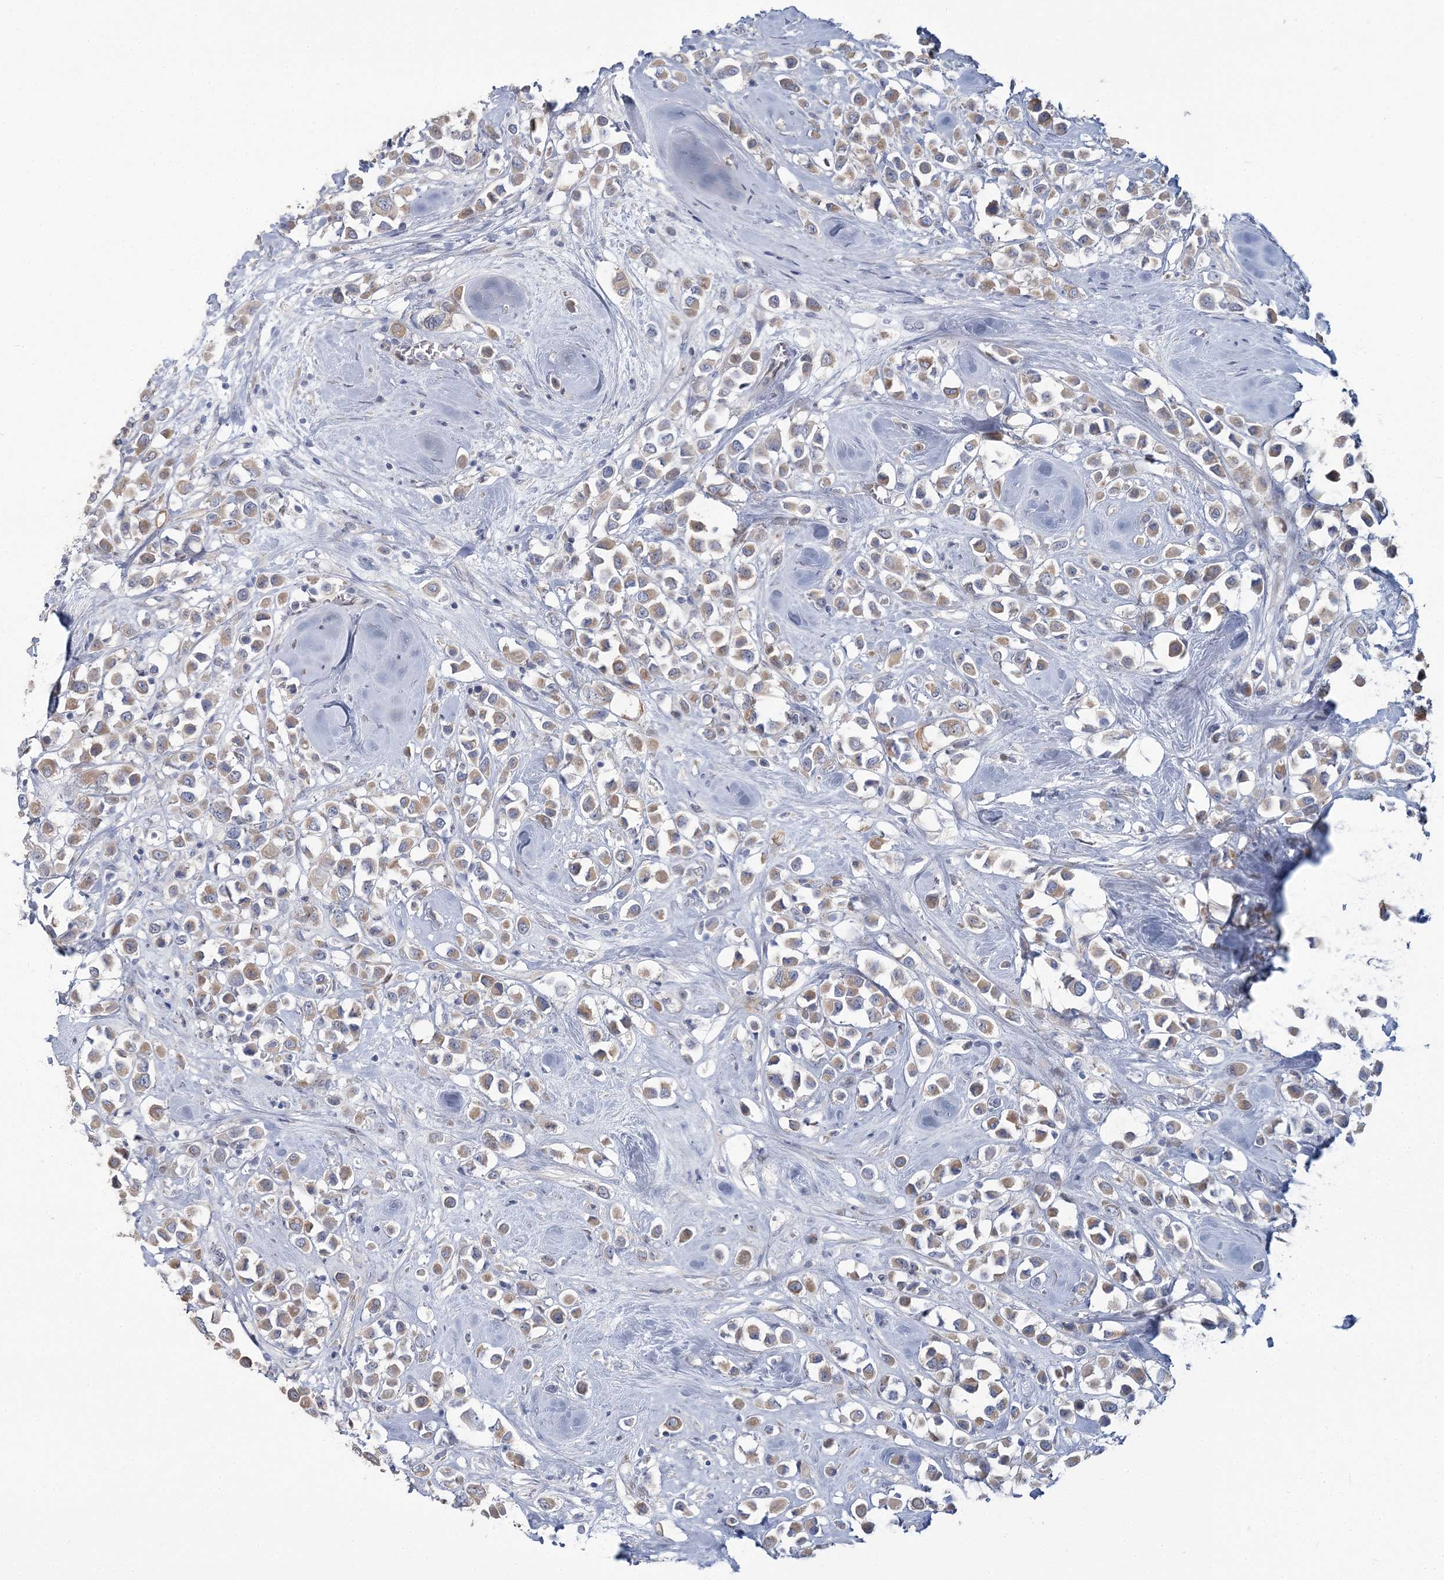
{"staining": {"intensity": "weak", "quantity": "25%-75%", "location": "cytoplasmic/membranous"}, "tissue": "breast cancer", "cell_type": "Tumor cells", "image_type": "cancer", "snomed": [{"axis": "morphology", "description": "Duct carcinoma"}, {"axis": "topography", "description": "Breast"}], "caption": "Invasive ductal carcinoma (breast) was stained to show a protein in brown. There is low levels of weak cytoplasmic/membranous expression in approximately 25%-75% of tumor cells. The staining was performed using DAB (3,3'-diaminobenzidine) to visualize the protein expression in brown, while the nuclei were stained in blue with hematoxylin (Magnification: 20x).", "gene": "CMBL", "patient": {"sex": "female", "age": 61}}